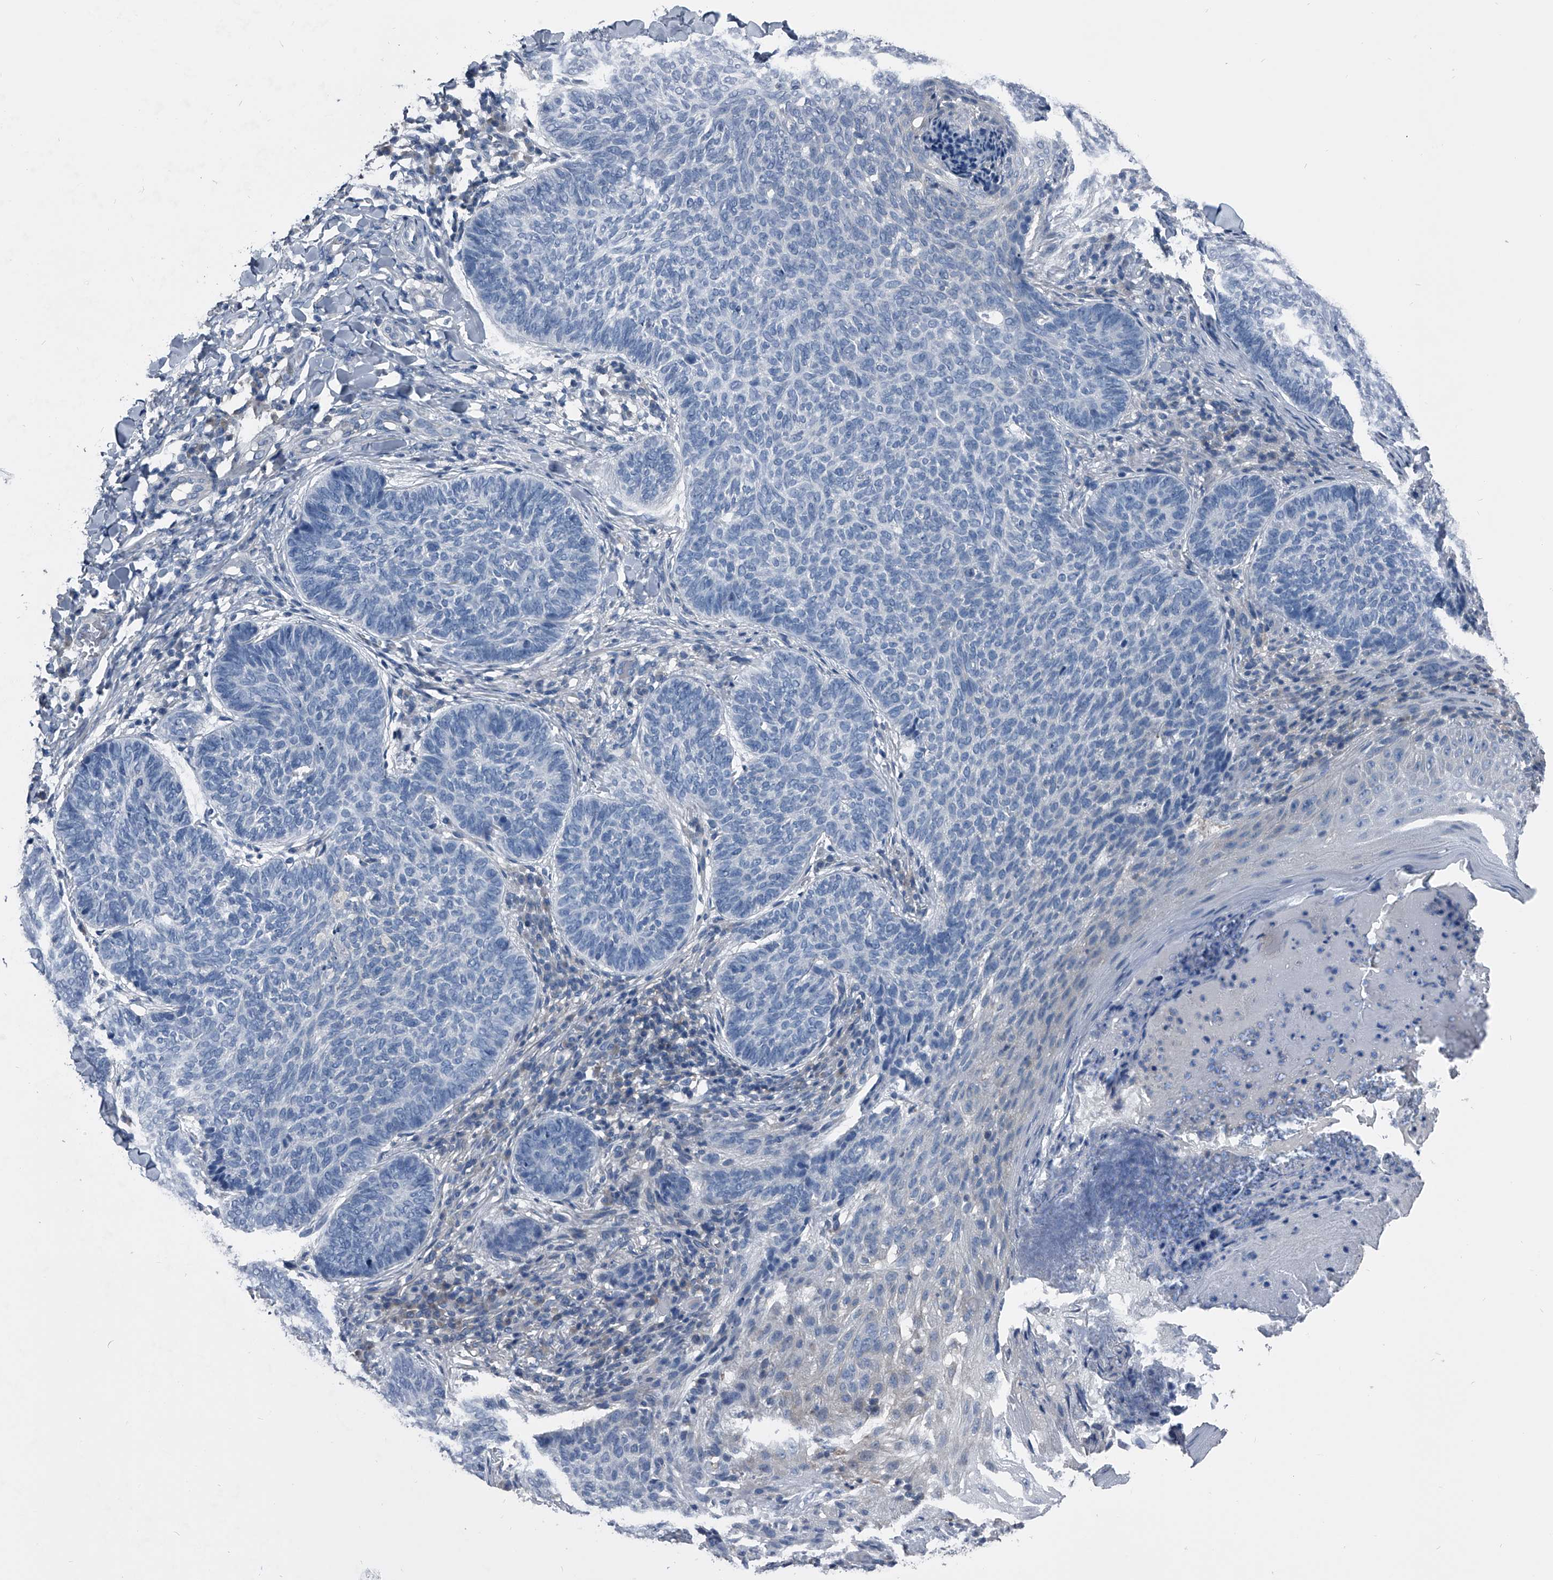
{"staining": {"intensity": "negative", "quantity": "none", "location": "none"}, "tissue": "skin cancer", "cell_type": "Tumor cells", "image_type": "cancer", "snomed": [{"axis": "morphology", "description": "Normal tissue, NOS"}, {"axis": "morphology", "description": "Basal cell carcinoma"}, {"axis": "topography", "description": "Skin"}], "caption": "Immunohistochemistry (IHC) of skin cancer reveals no expression in tumor cells. Nuclei are stained in blue.", "gene": "KIF13A", "patient": {"sex": "male", "age": 50}}